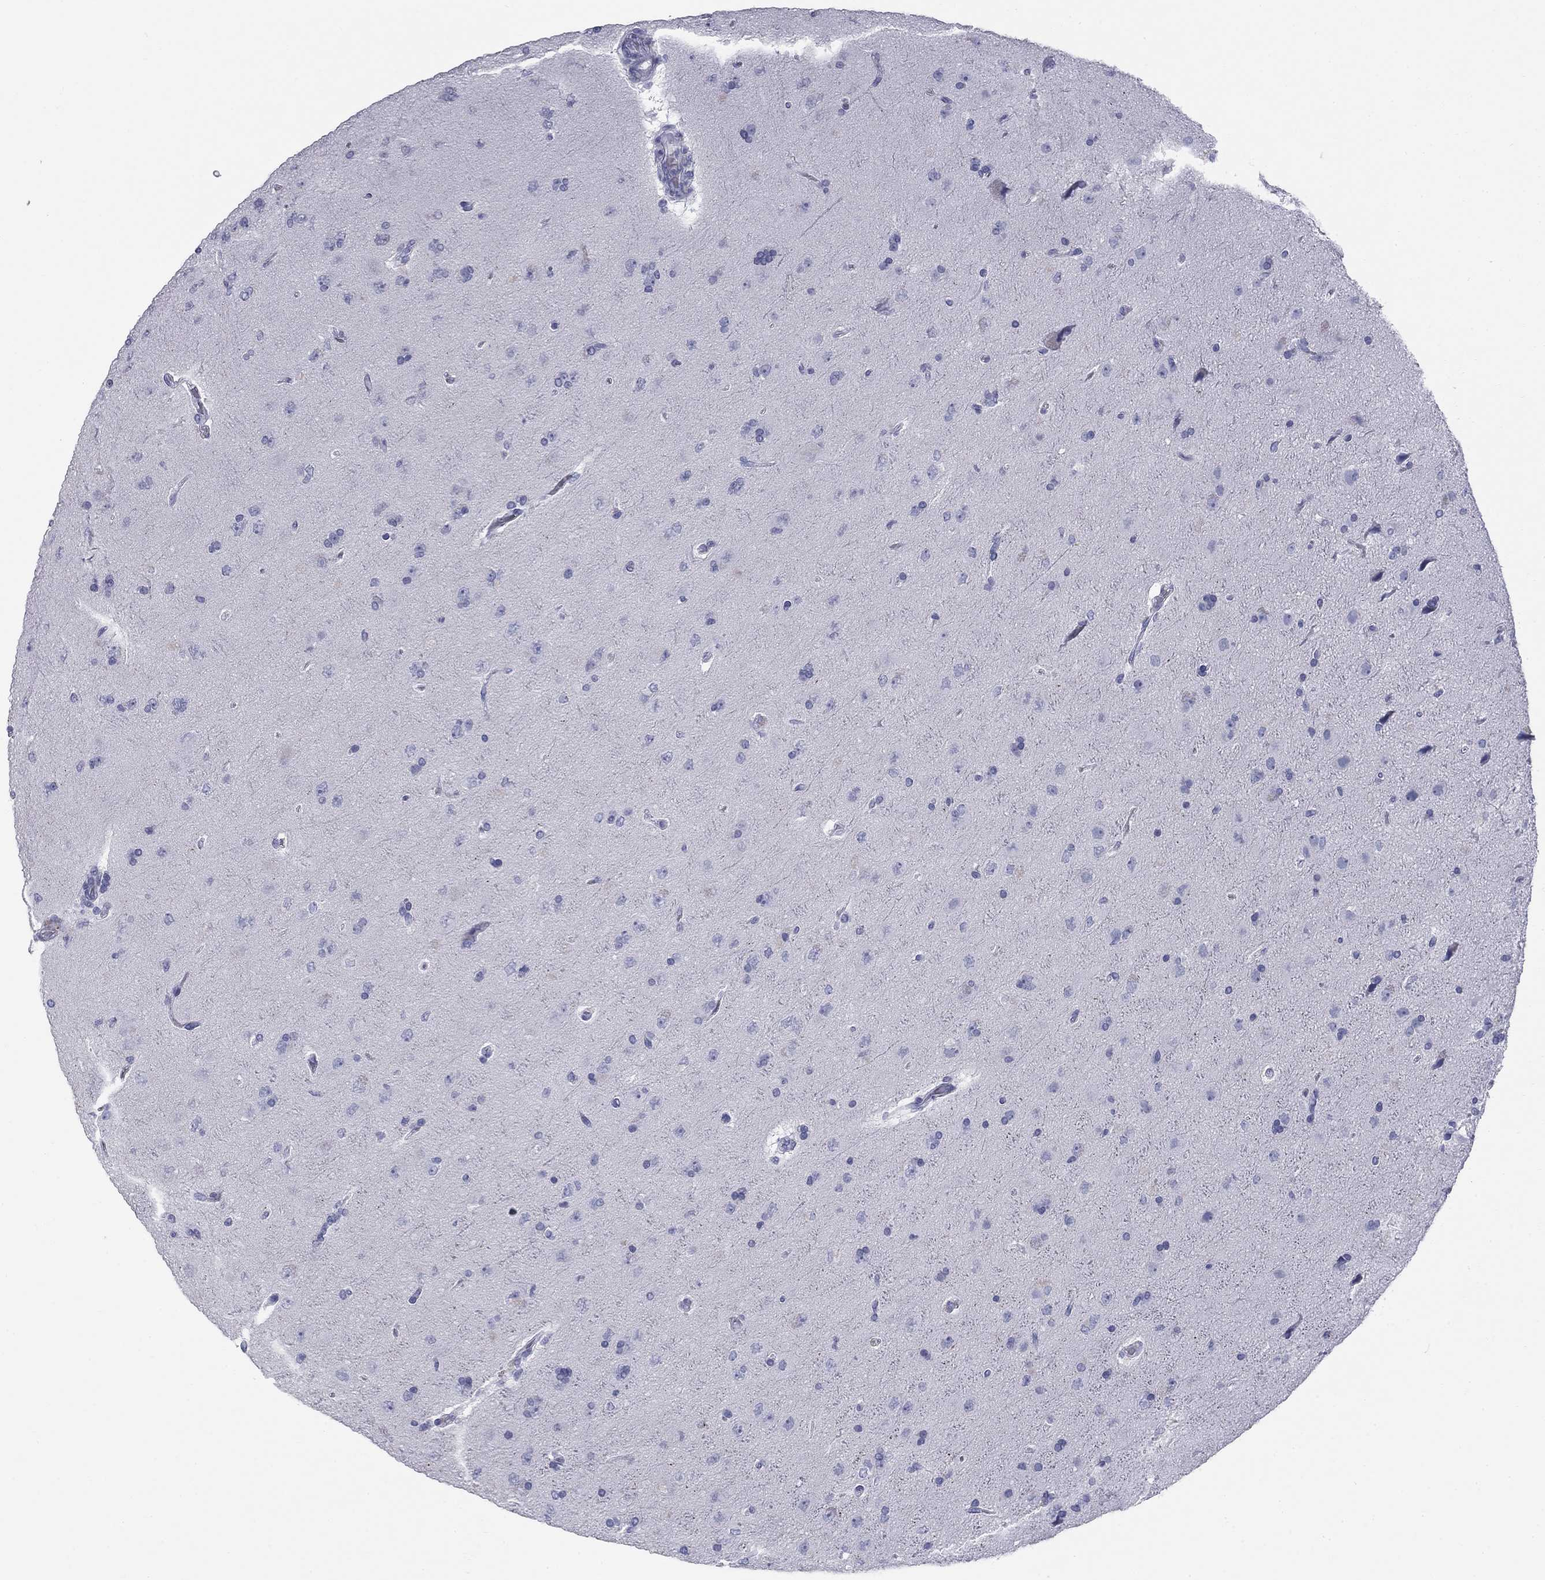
{"staining": {"intensity": "negative", "quantity": "none", "location": "none"}, "tissue": "glioma", "cell_type": "Tumor cells", "image_type": "cancer", "snomed": [{"axis": "morphology", "description": "Glioma, malignant, NOS"}, {"axis": "topography", "description": "Cerebral cortex"}], "caption": "The immunohistochemistry photomicrograph has no significant positivity in tumor cells of glioma tissue.", "gene": "SULT2B1", "patient": {"sex": "male", "age": 58}}